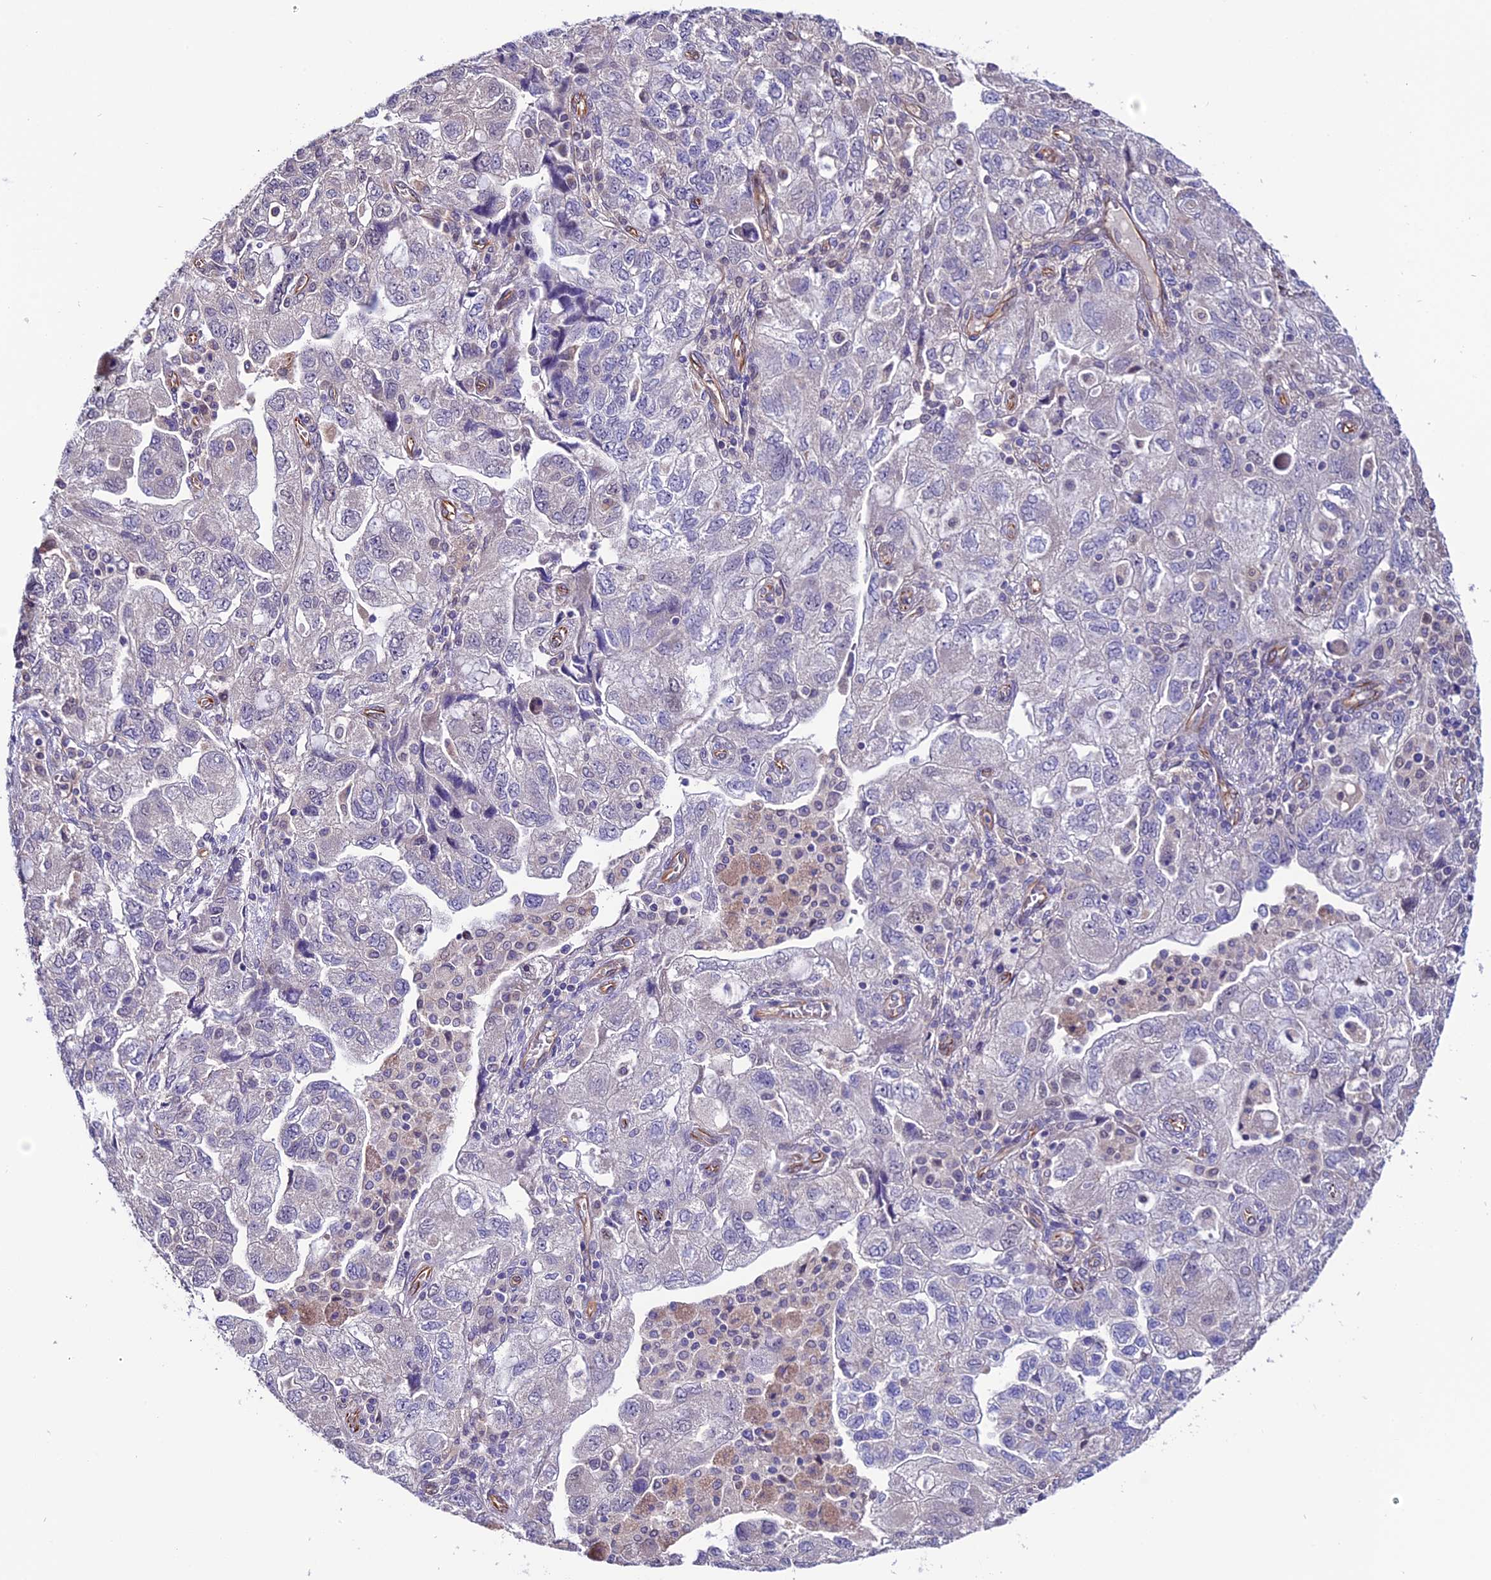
{"staining": {"intensity": "negative", "quantity": "none", "location": "none"}, "tissue": "ovarian cancer", "cell_type": "Tumor cells", "image_type": "cancer", "snomed": [{"axis": "morphology", "description": "Carcinoma, NOS"}, {"axis": "morphology", "description": "Cystadenocarcinoma, serous, NOS"}, {"axis": "topography", "description": "Ovary"}], "caption": "An image of serous cystadenocarcinoma (ovarian) stained for a protein demonstrates no brown staining in tumor cells.", "gene": "PDILT", "patient": {"sex": "female", "age": 69}}